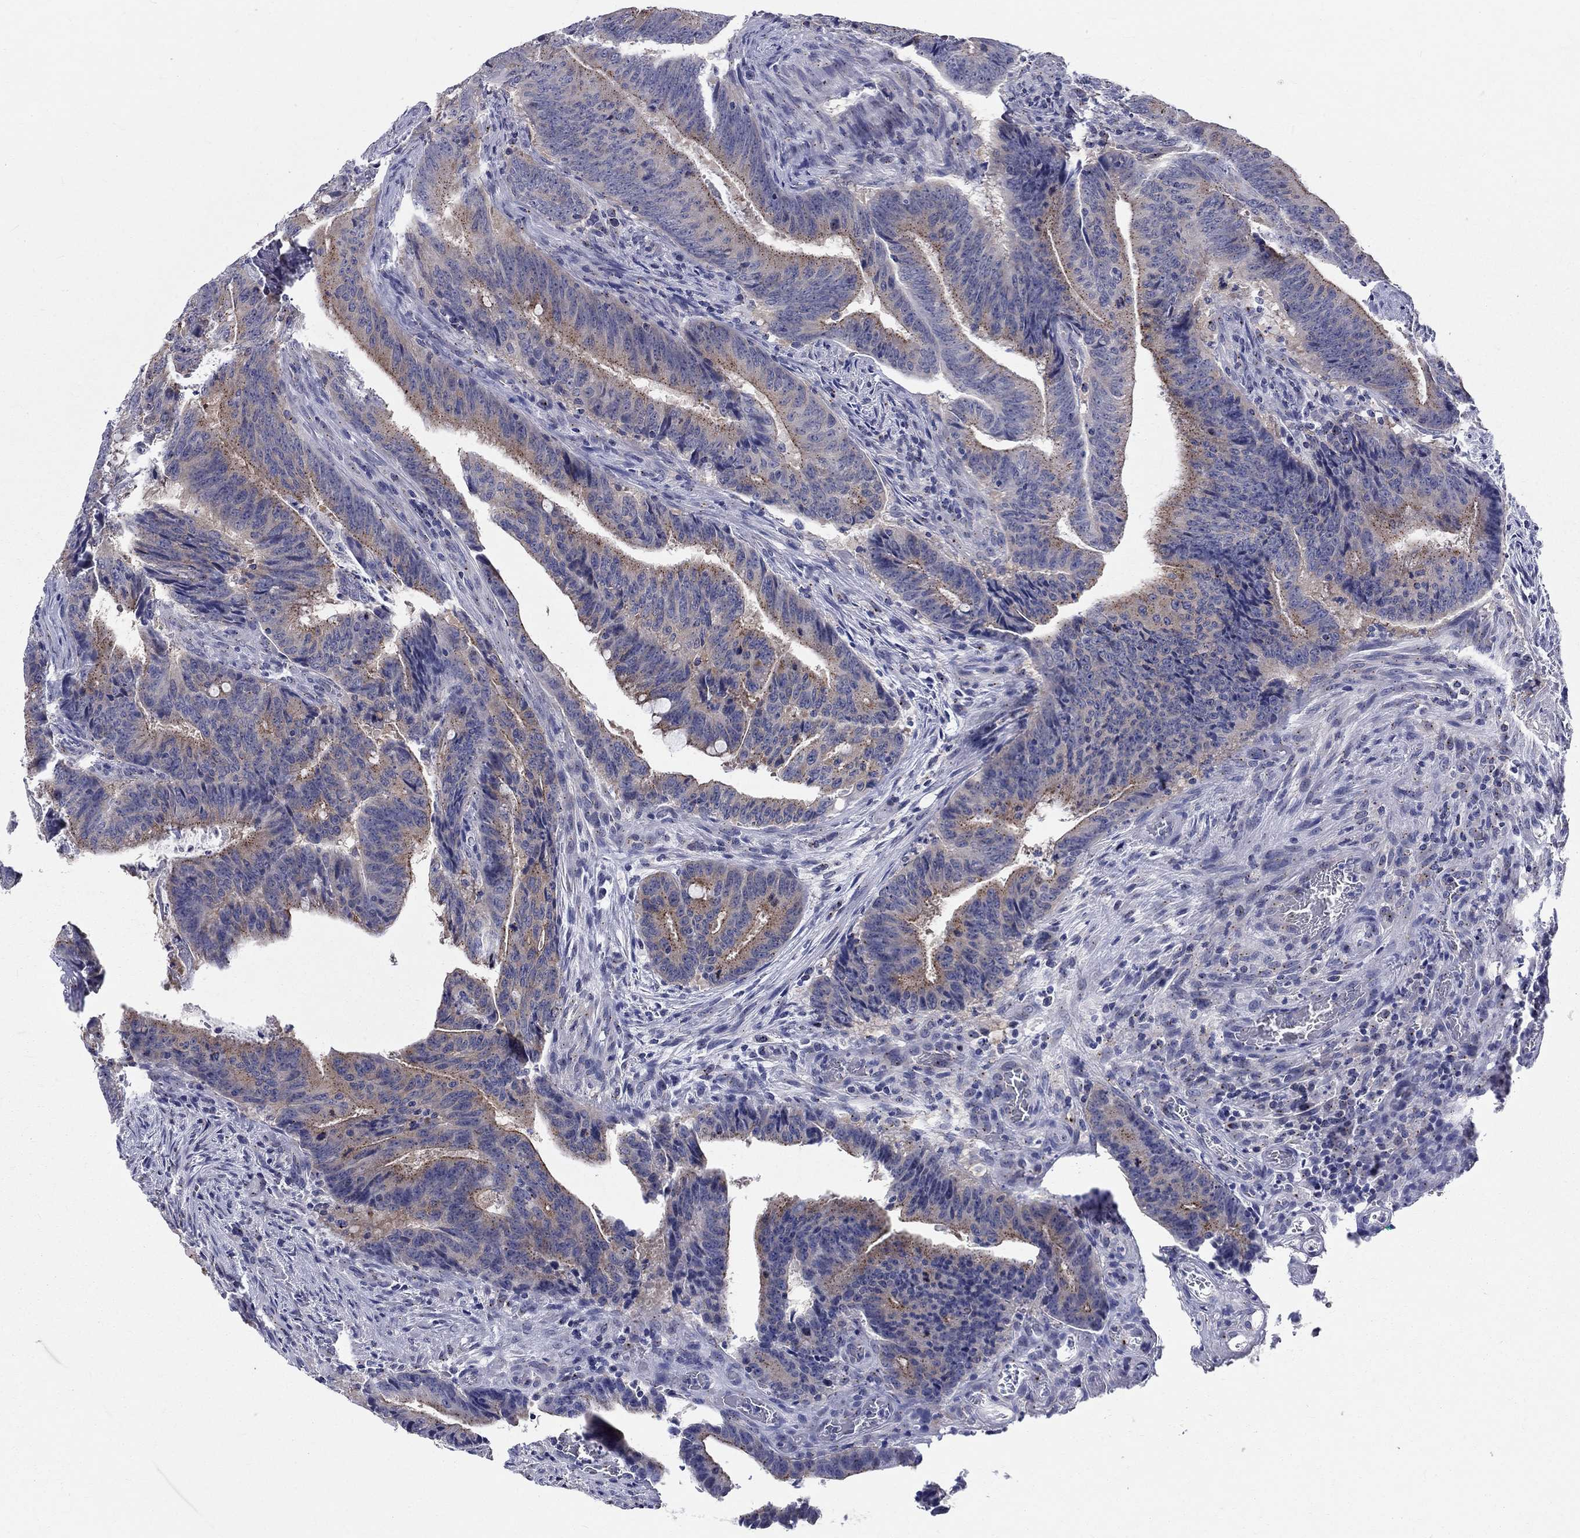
{"staining": {"intensity": "moderate", "quantity": "<25%", "location": "cytoplasmic/membranous"}, "tissue": "colorectal cancer", "cell_type": "Tumor cells", "image_type": "cancer", "snomed": [{"axis": "morphology", "description": "Adenocarcinoma, NOS"}, {"axis": "topography", "description": "Colon"}], "caption": "Tumor cells demonstrate low levels of moderate cytoplasmic/membranous expression in about <25% of cells in human colorectal cancer (adenocarcinoma).", "gene": "CEP43", "patient": {"sex": "female", "age": 87}}